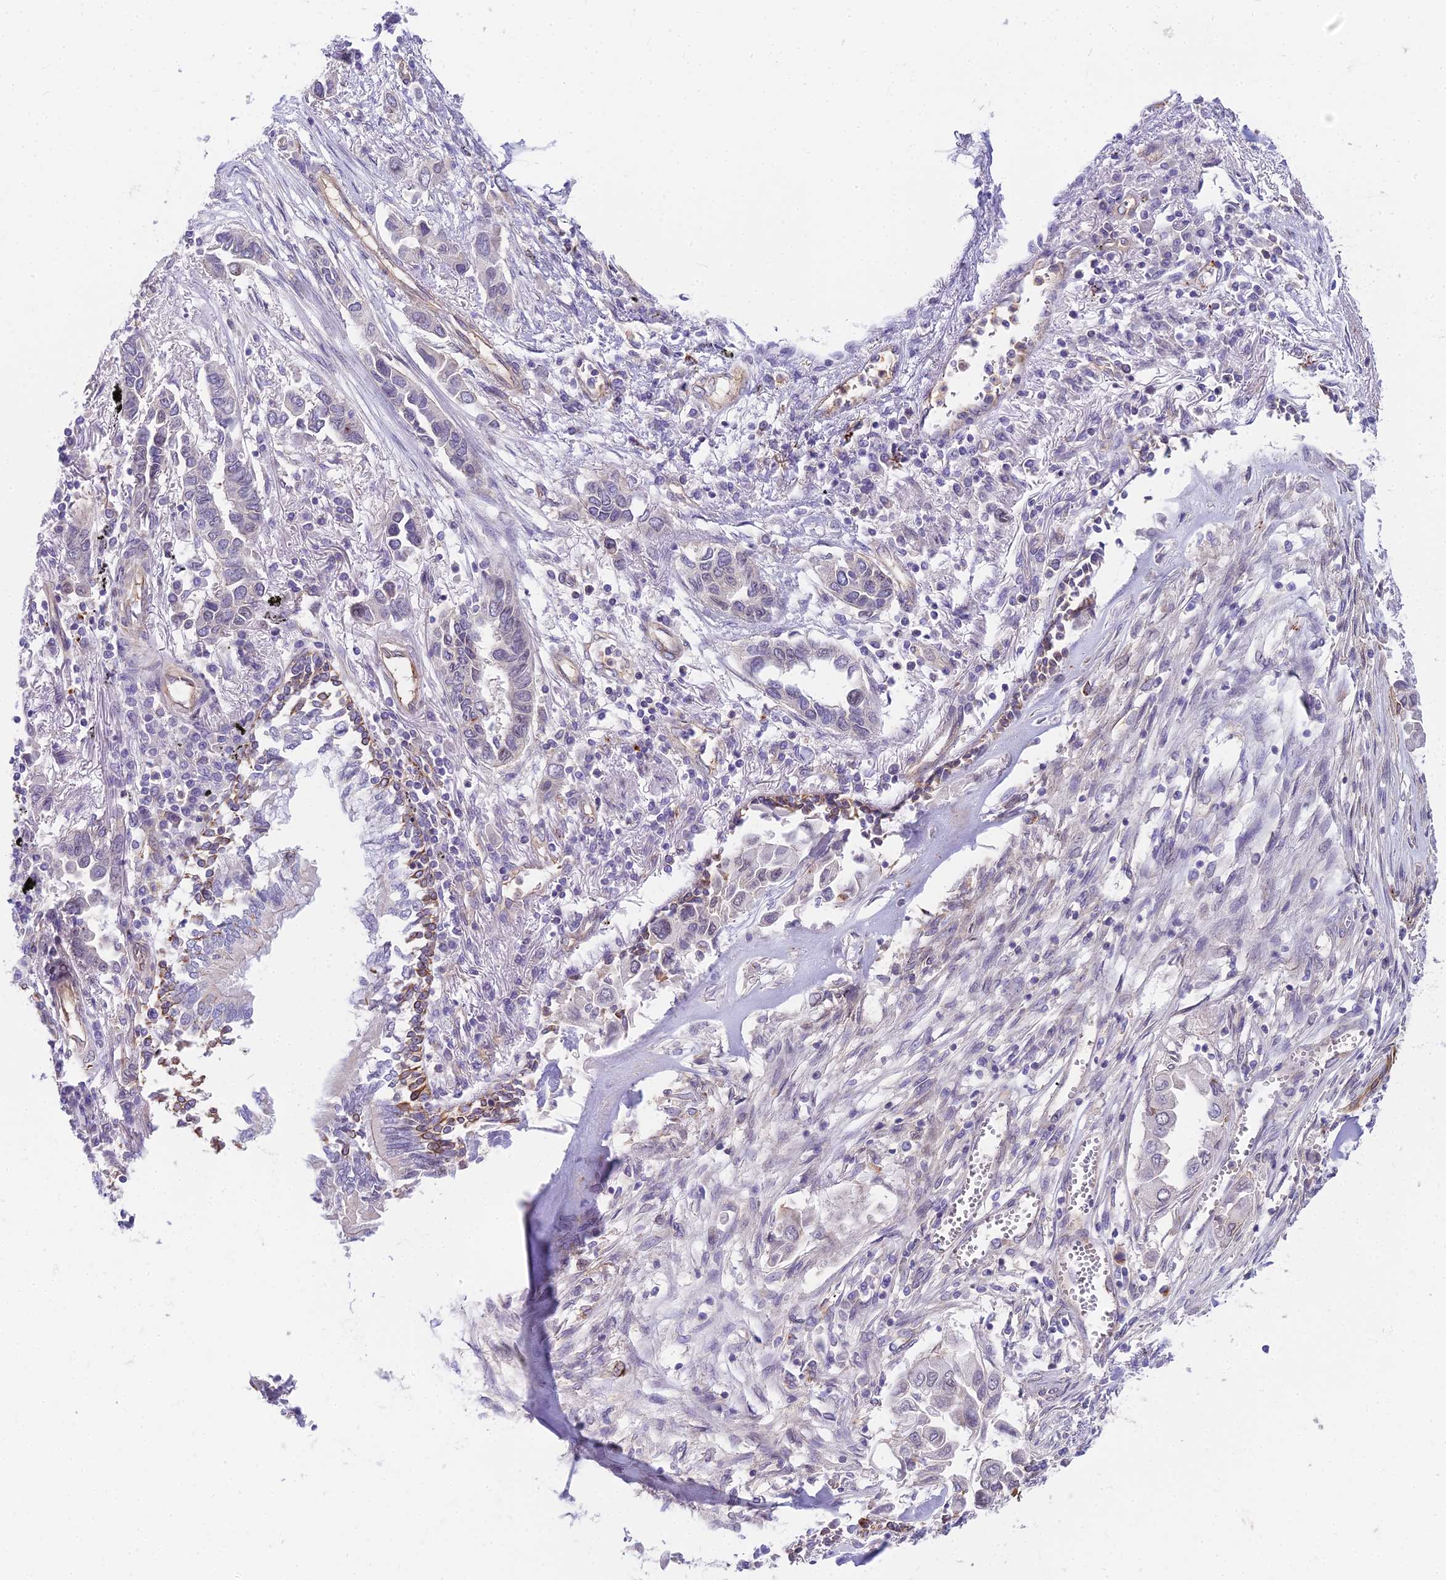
{"staining": {"intensity": "negative", "quantity": "none", "location": "none"}, "tissue": "lung cancer", "cell_type": "Tumor cells", "image_type": "cancer", "snomed": [{"axis": "morphology", "description": "Adenocarcinoma, NOS"}, {"axis": "topography", "description": "Lung"}], "caption": "Tumor cells are negative for protein expression in human lung cancer.", "gene": "HLA-DOA", "patient": {"sex": "female", "age": 76}}